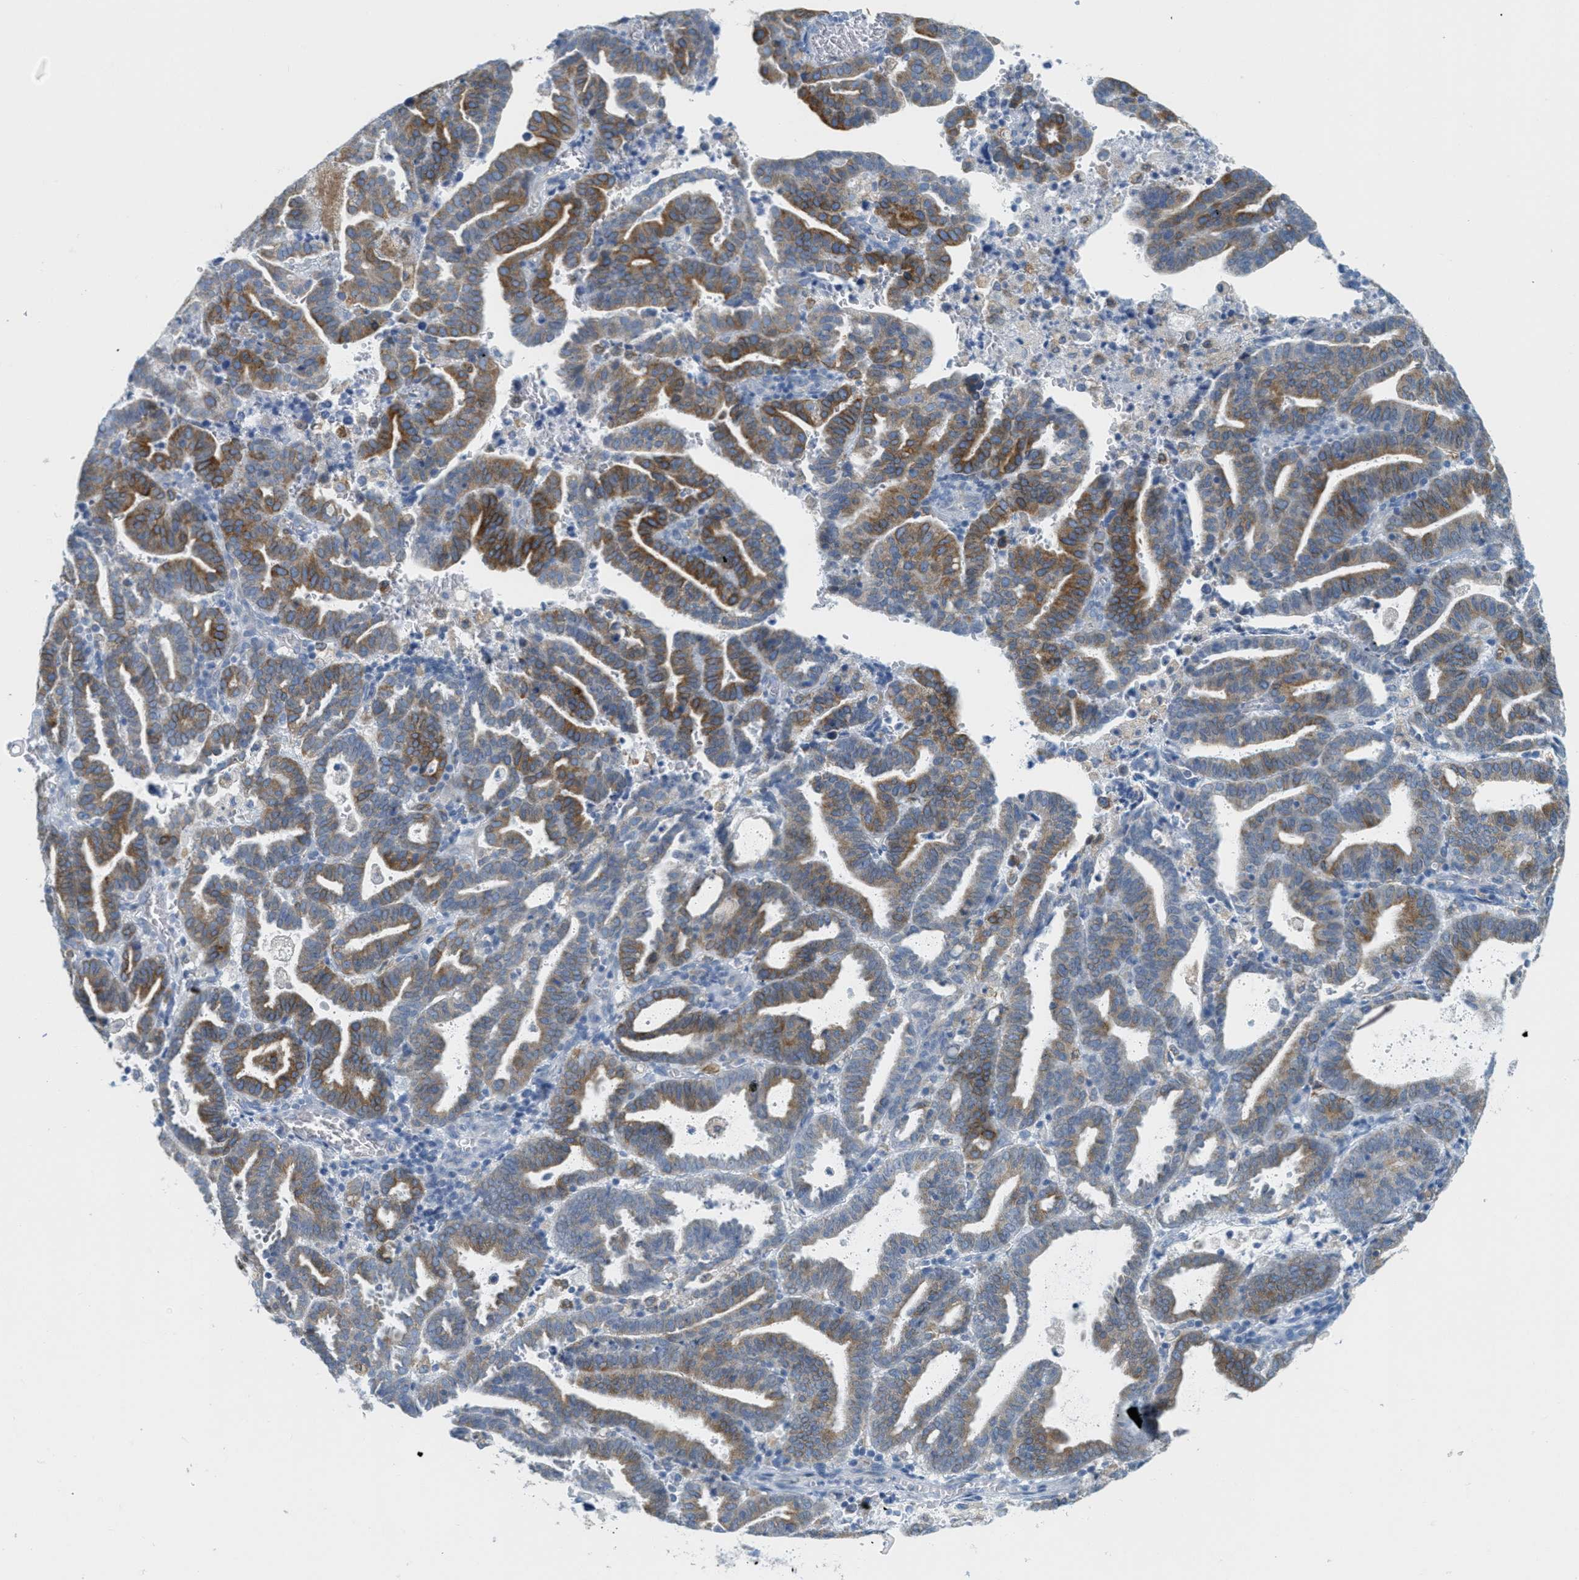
{"staining": {"intensity": "strong", "quantity": "25%-75%", "location": "cytoplasmic/membranous"}, "tissue": "endometrial cancer", "cell_type": "Tumor cells", "image_type": "cancer", "snomed": [{"axis": "morphology", "description": "Adenocarcinoma, NOS"}, {"axis": "topography", "description": "Uterus"}], "caption": "Immunohistochemistry of human endometrial adenocarcinoma displays high levels of strong cytoplasmic/membranous positivity in approximately 25%-75% of tumor cells.", "gene": "TEX264", "patient": {"sex": "female", "age": 83}}